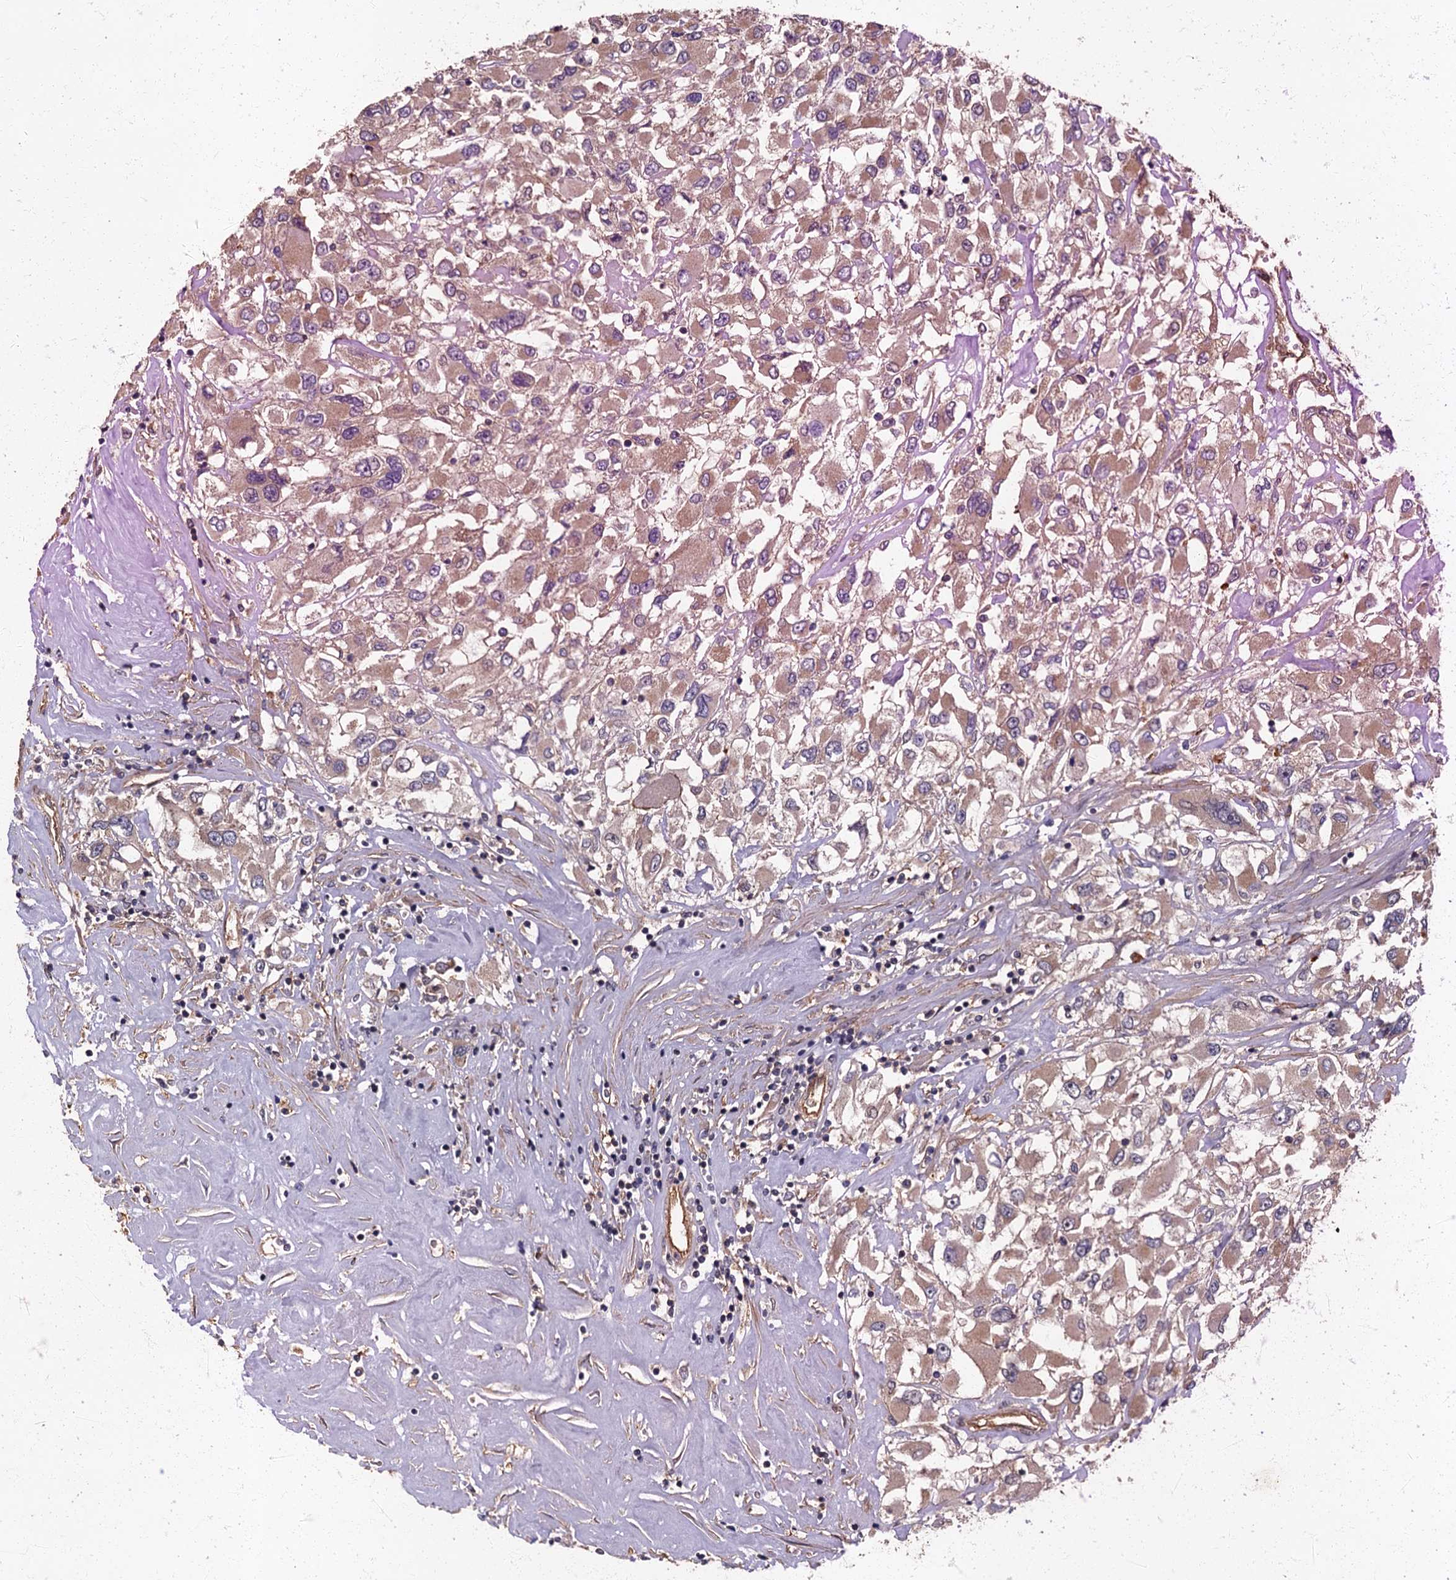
{"staining": {"intensity": "weak", "quantity": "25%-75%", "location": "cytoplasmic/membranous"}, "tissue": "renal cancer", "cell_type": "Tumor cells", "image_type": "cancer", "snomed": [{"axis": "morphology", "description": "Adenocarcinoma, NOS"}, {"axis": "topography", "description": "Kidney"}], "caption": "IHC photomicrograph of human adenocarcinoma (renal) stained for a protein (brown), which exhibits low levels of weak cytoplasmic/membranous expression in about 25%-75% of tumor cells.", "gene": "ARL11", "patient": {"sex": "female", "age": 52}}